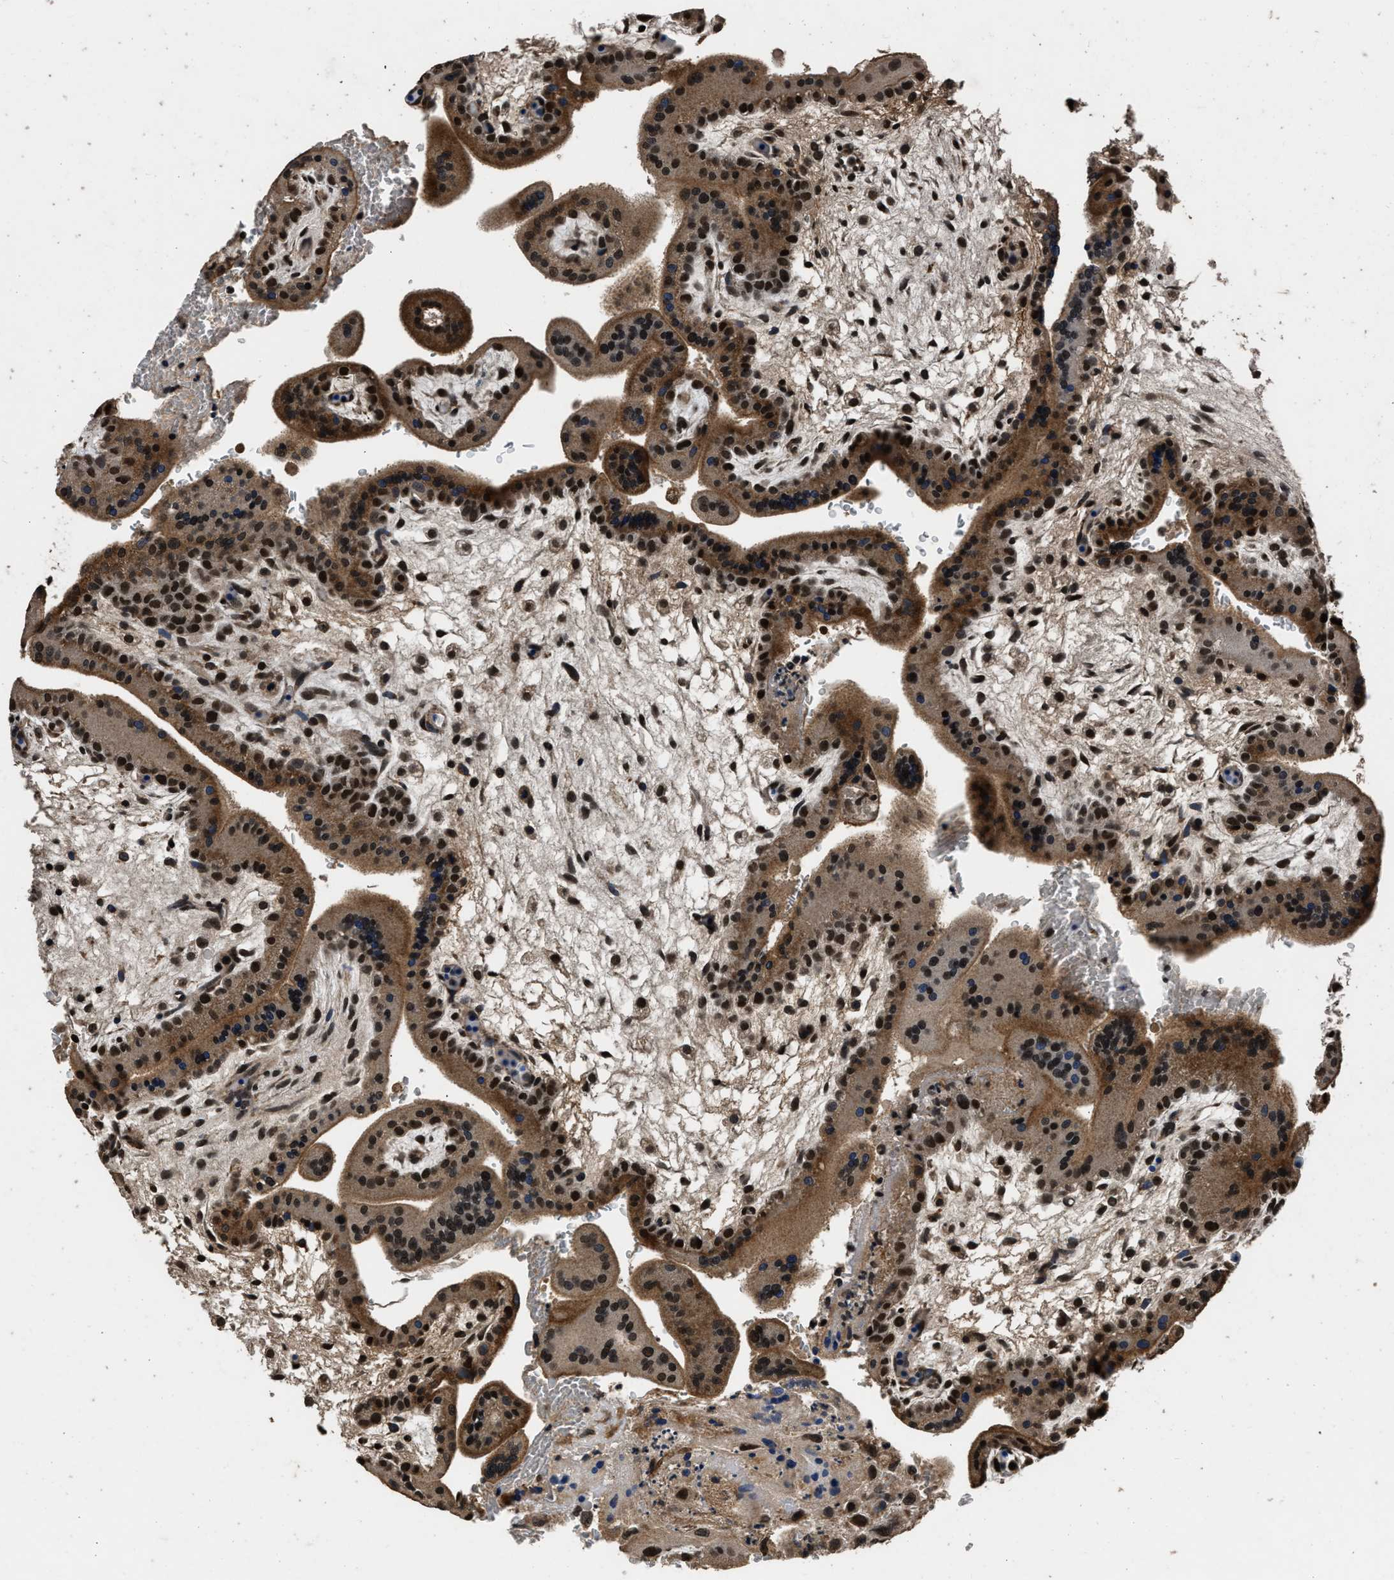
{"staining": {"intensity": "moderate", "quantity": ">75%", "location": "cytoplasmic/membranous,nuclear"}, "tissue": "placenta", "cell_type": "Decidual cells", "image_type": "normal", "snomed": [{"axis": "morphology", "description": "Normal tissue, NOS"}, {"axis": "topography", "description": "Placenta"}], "caption": "Brown immunohistochemical staining in benign human placenta demonstrates moderate cytoplasmic/membranous,nuclear staining in approximately >75% of decidual cells.", "gene": "CSTF1", "patient": {"sex": "female", "age": 35}}